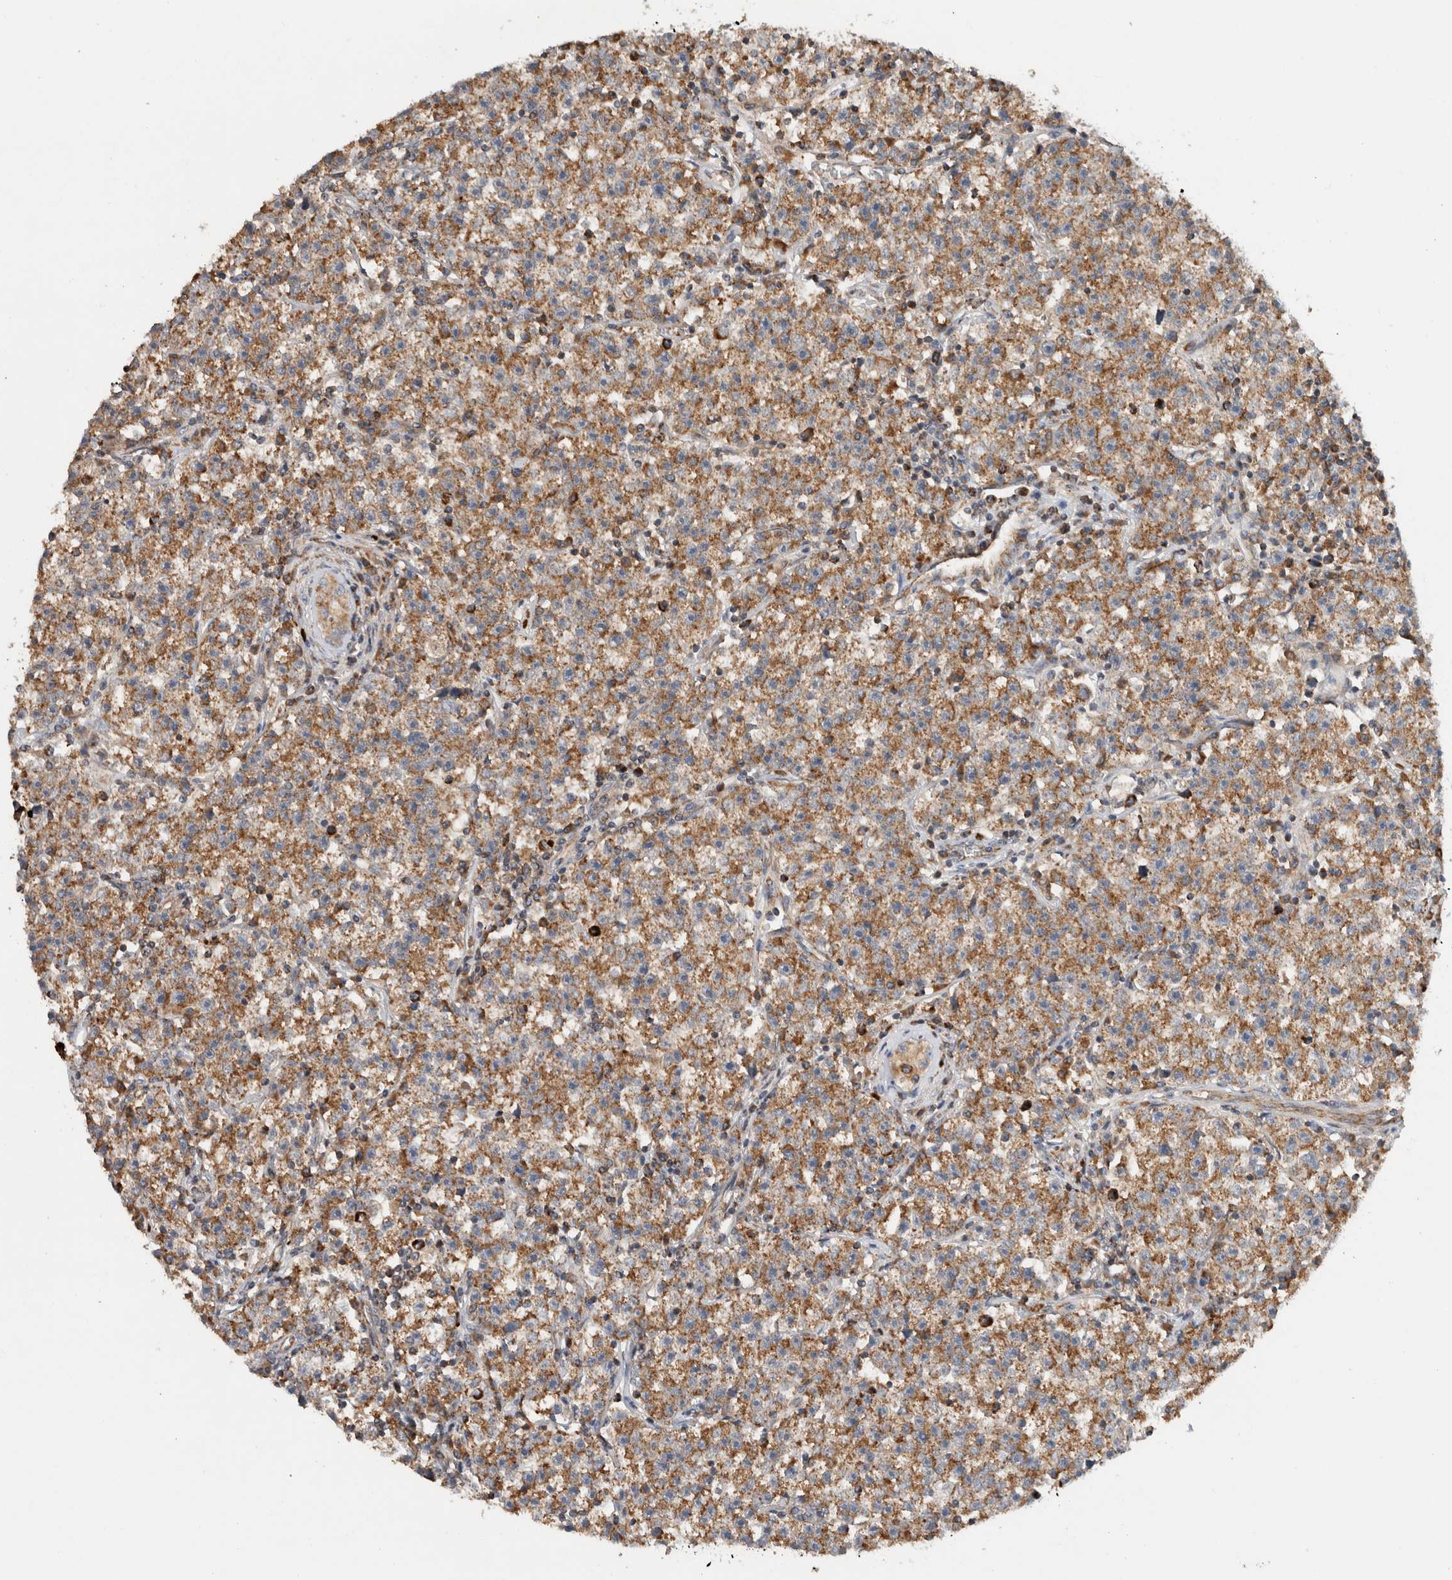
{"staining": {"intensity": "moderate", "quantity": ">75%", "location": "cytoplasmic/membranous"}, "tissue": "testis cancer", "cell_type": "Tumor cells", "image_type": "cancer", "snomed": [{"axis": "morphology", "description": "Seminoma, NOS"}, {"axis": "topography", "description": "Testis"}], "caption": "This image displays immunohistochemistry (IHC) staining of seminoma (testis), with medium moderate cytoplasmic/membranous expression in about >75% of tumor cells.", "gene": "AMPD1", "patient": {"sex": "male", "age": 22}}